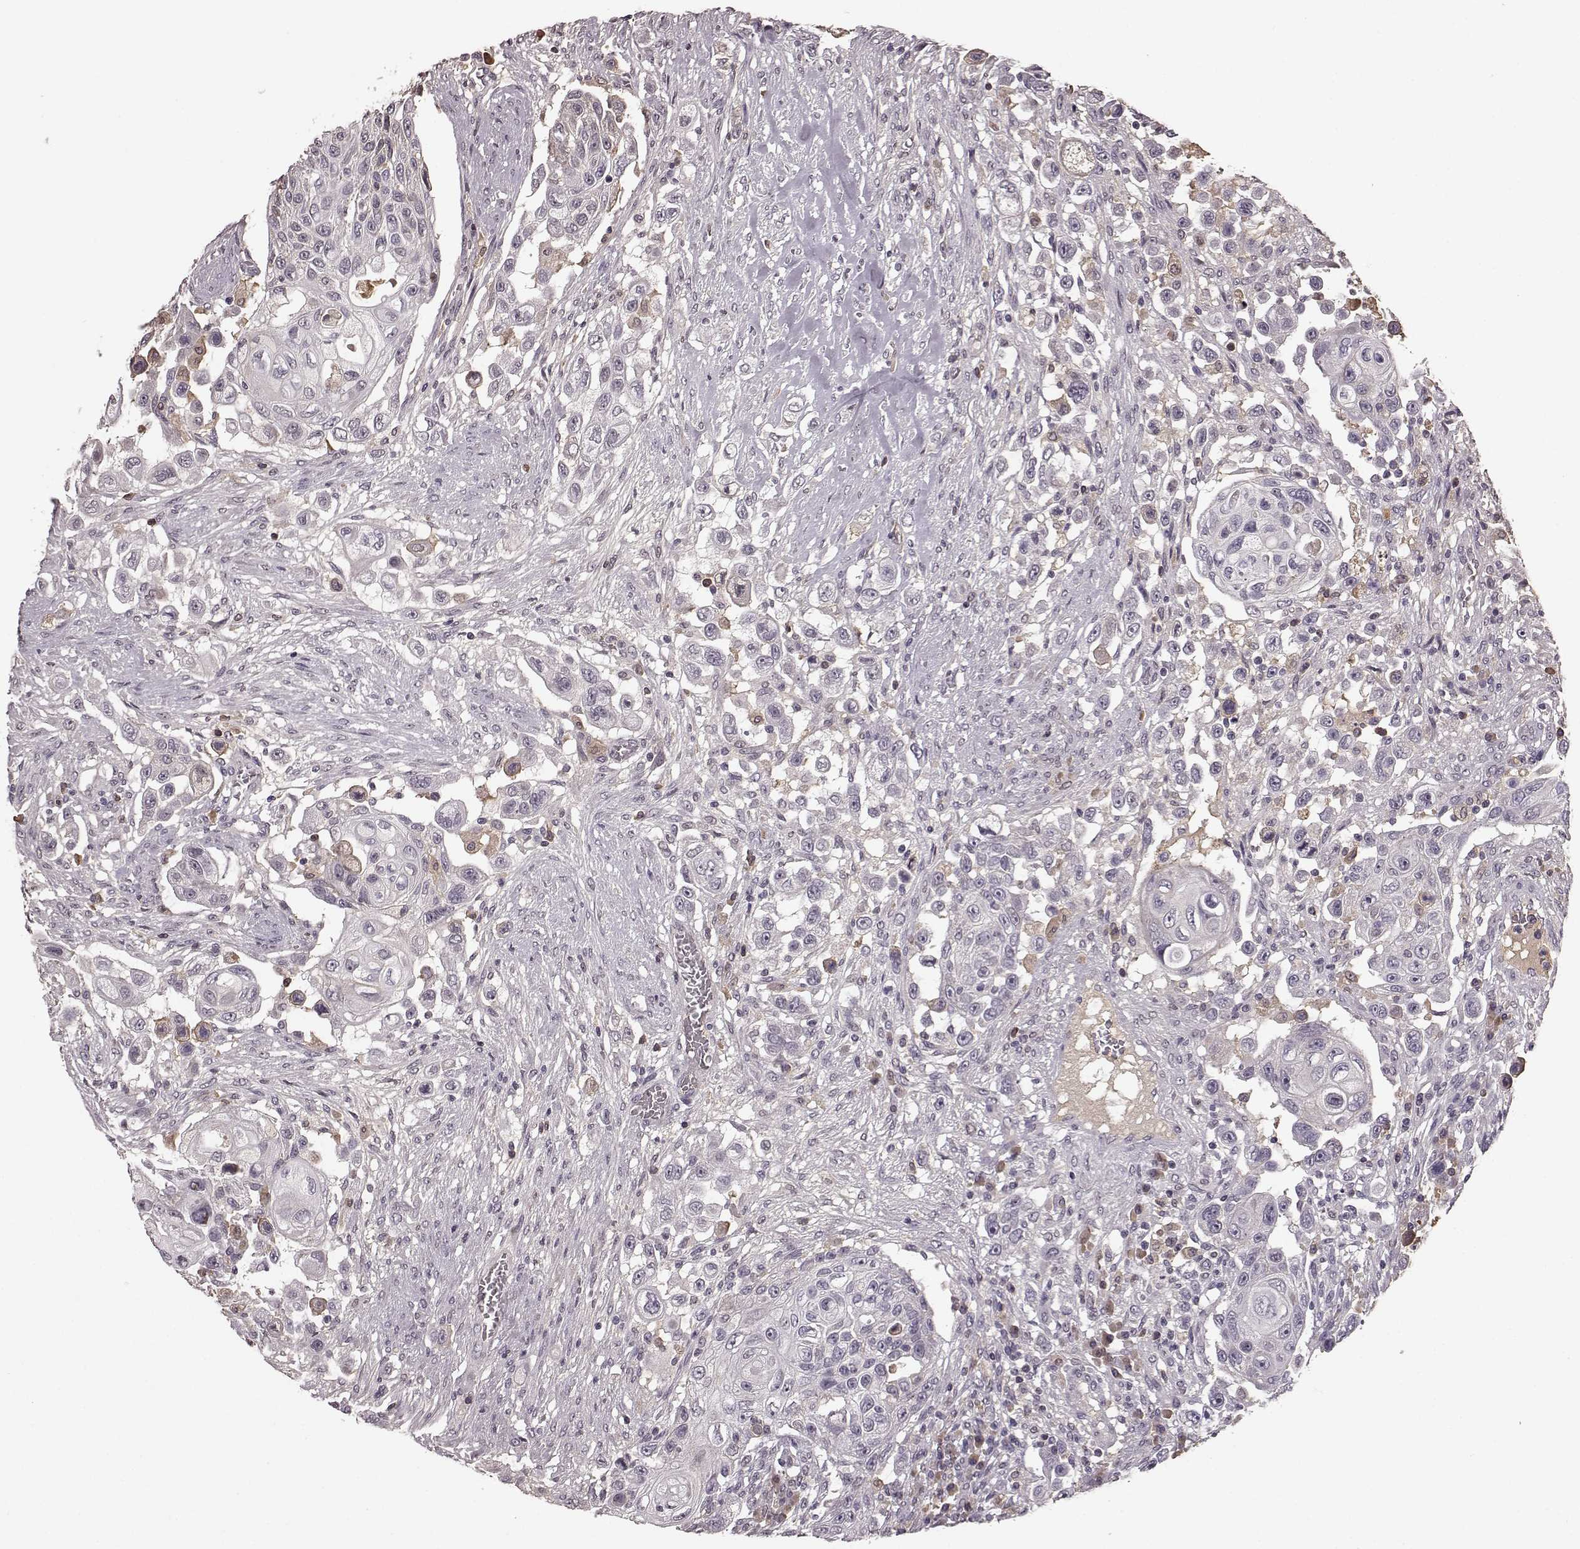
{"staining": {"intensity": "negative", "quantity": "none", "location": "none"}, "tissue": "urothelial cancer", "cell_type": "Tumor cells", "image_type": "cancer", "snomed": [{"axis": "morphology", "description": "Urothelial carcinoma, High grade"}, {"axis": "topography", "description": "Urinary bladder"}], "caption": "A high-resolution image shows immunohistochemistry staining of urothelial cancer, which exhibits no significant positivity in tumor cells.", "gene": "NRL", "patient": {"sex": "female", "age": 56}}